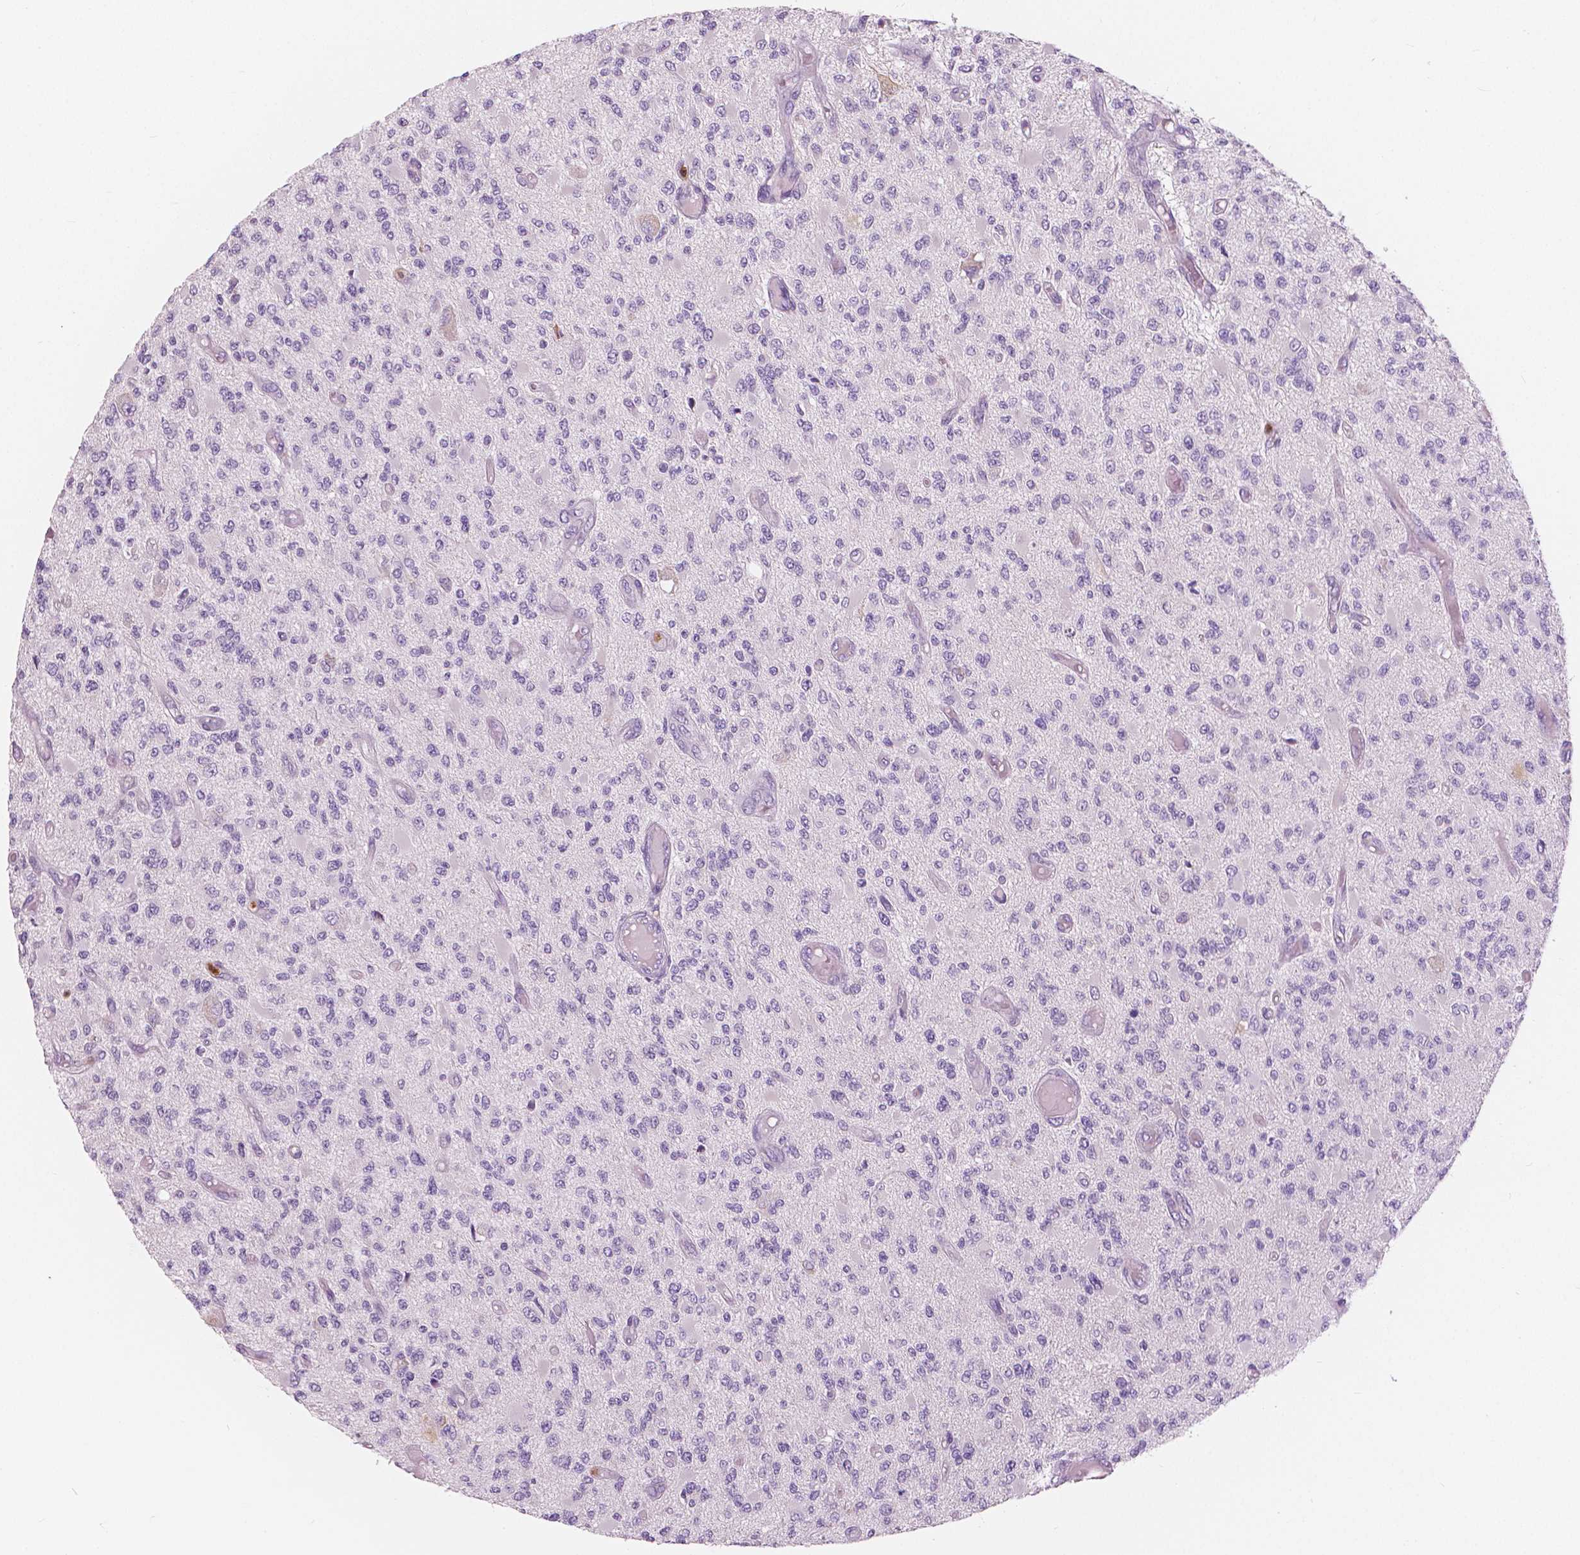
{"staining": {"intensity": "negative", "quantity": "none", "location": "none"}, "tissue": "glioma", "cell_type": "Tumor cells", "image_type": "cancer", "snomed": [{"axis": "morphology", "description": "Glioma, malignant, High grade"}, {"axis": "topography", "description": "Brain"}], "caption": "Tumor cells are negative for protein expression in human glioma.", "gene": "CXCR2", "patient": {"sex": "female", "age": 63}}